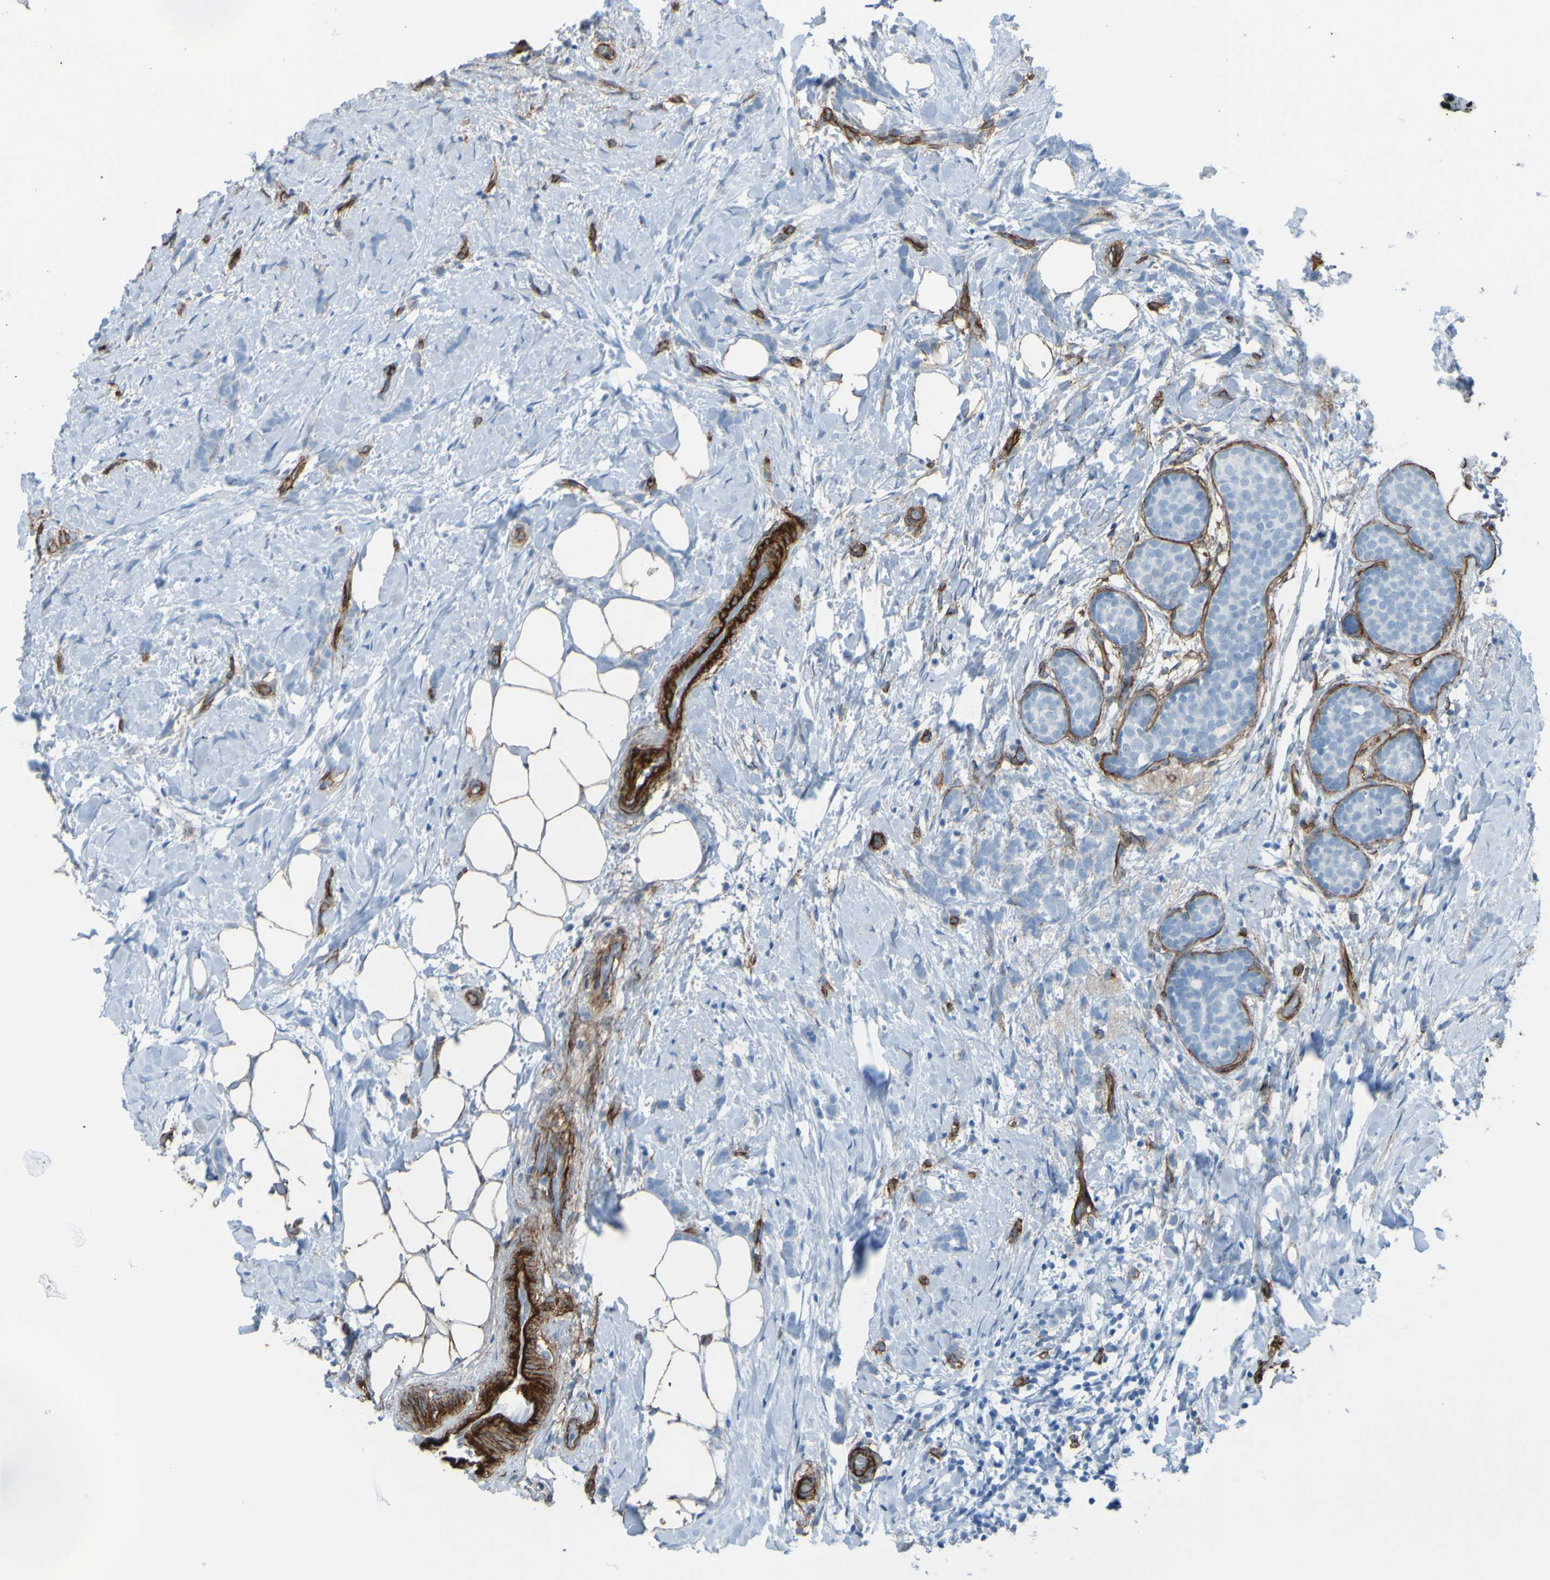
{"staining": {"intensity": "negative", "quantity": "none", "location": "none"}, "tissue": "breast cancer", "cell_type": "Tumor cells", "image_type": "cancer", "snomed": [{"axis": "morphology", "description": "Lobular carcinoma, in situ"}, {"axis": "morphology", "description": "Lobular carcinoma"}, {"axis": "topography", "description": "Breast"}], "caption": "Breast cancer (lobular carcinoma in situ) was stained to show a protein in brown. There is no significant expression in tumor cells. (Stains: DAB immunohistochemistry with hematoxylin counter stain, Microscopy: brightfield microscopy at high magnification).", "gene": "COL4A2", "patient": {"sex": "female", "age": 41}}